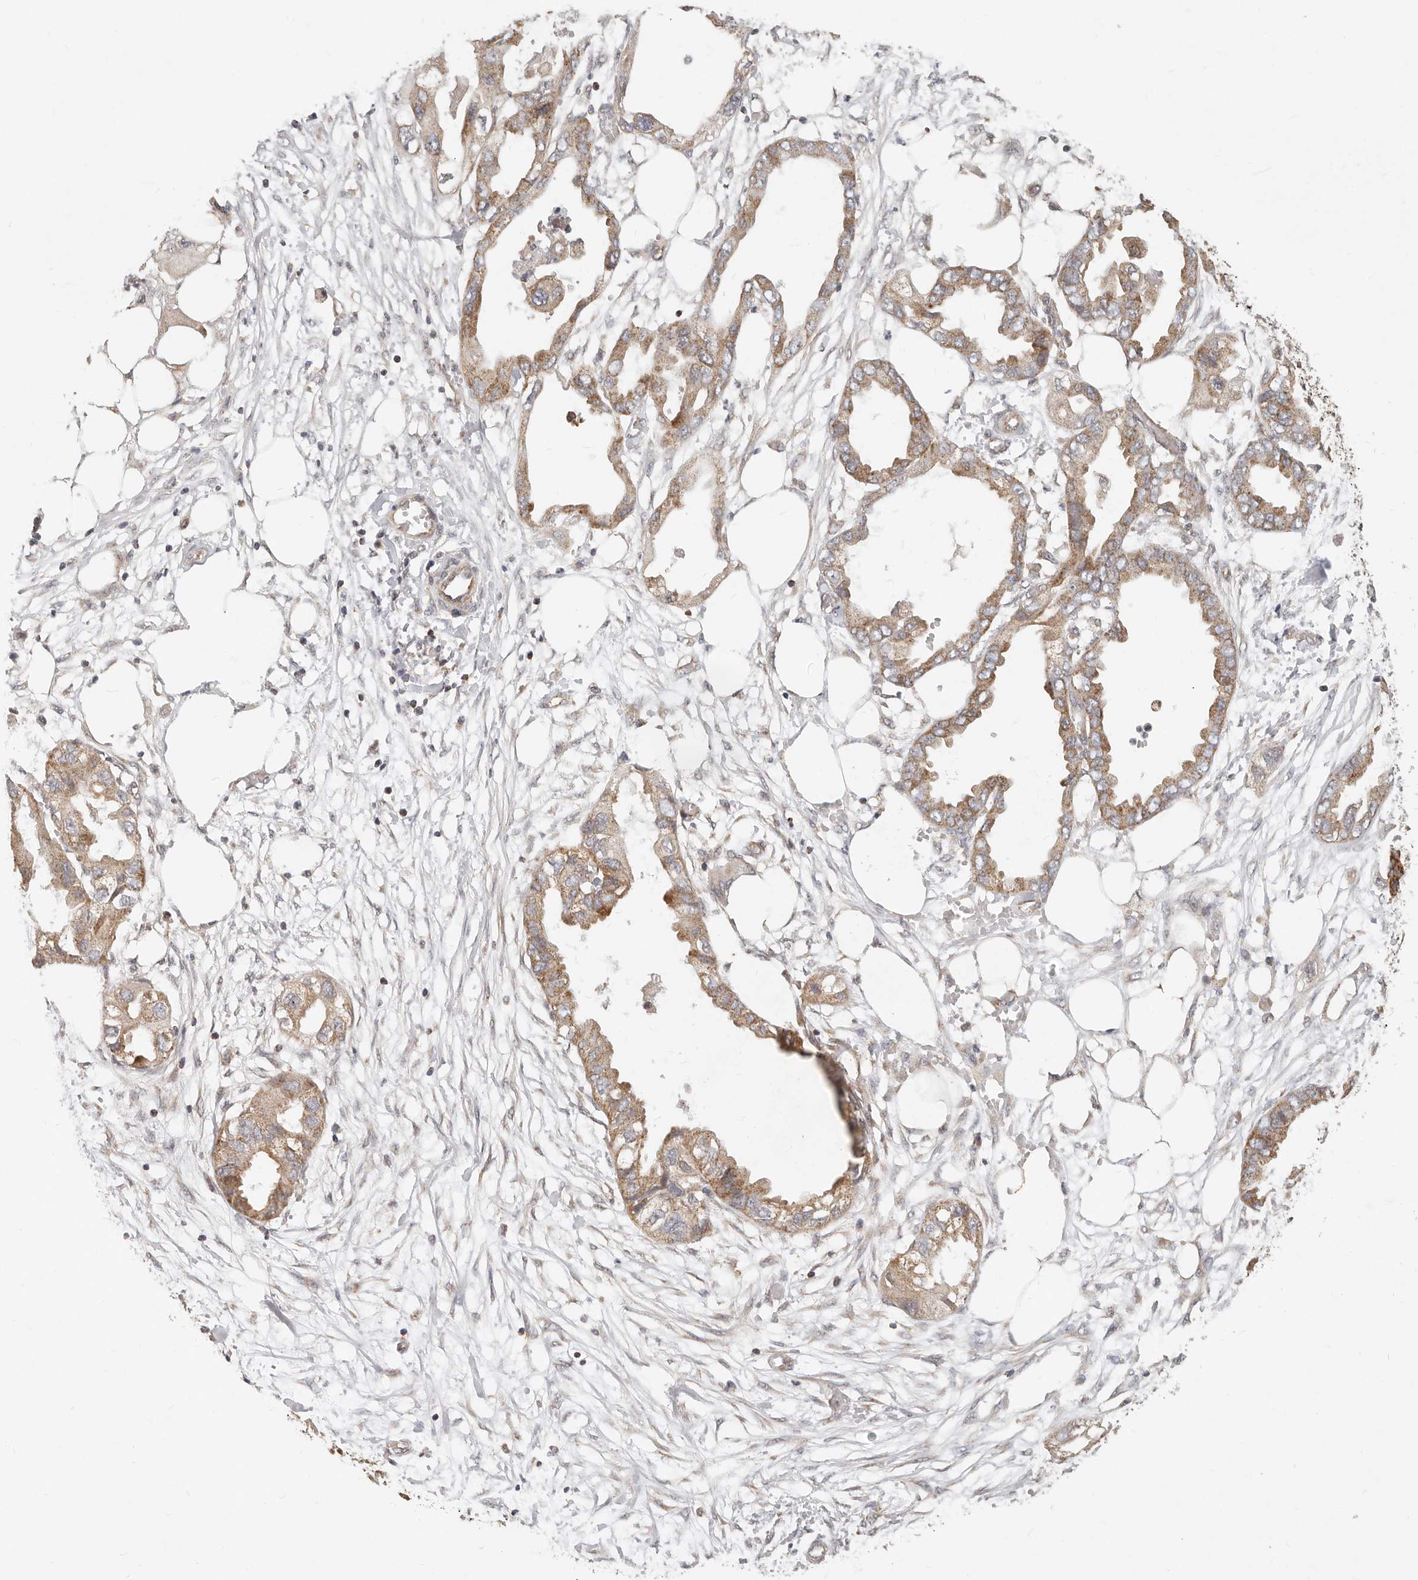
{"staining": {"intensity": "moderate", "quantity": ">75%", "location": "cytoplasmic/membranous"}, "tissue": "endometrial cancer", "cell_type": "Tumor cells", "image_type": "cancer", "snomed": [{"axis": "morphology", "description": "Adenocarcinoma, NOS"}, {"axis": "morphology", "description": "Adenocarcinoma, metastatic, NOS"}, {"axis": "topography", "description": "Adipose tissue"}, {"axis": "topography", "description": "Endometrium"}], "caption": "This is a photomicrograph of IHC staining of adenocarcinoma (endometrial), which shows moderate expression in the cytoplasmic/membranous of tumor cells.", "gene": "USP49", "patient": {"sex": "female", "age": 67}}